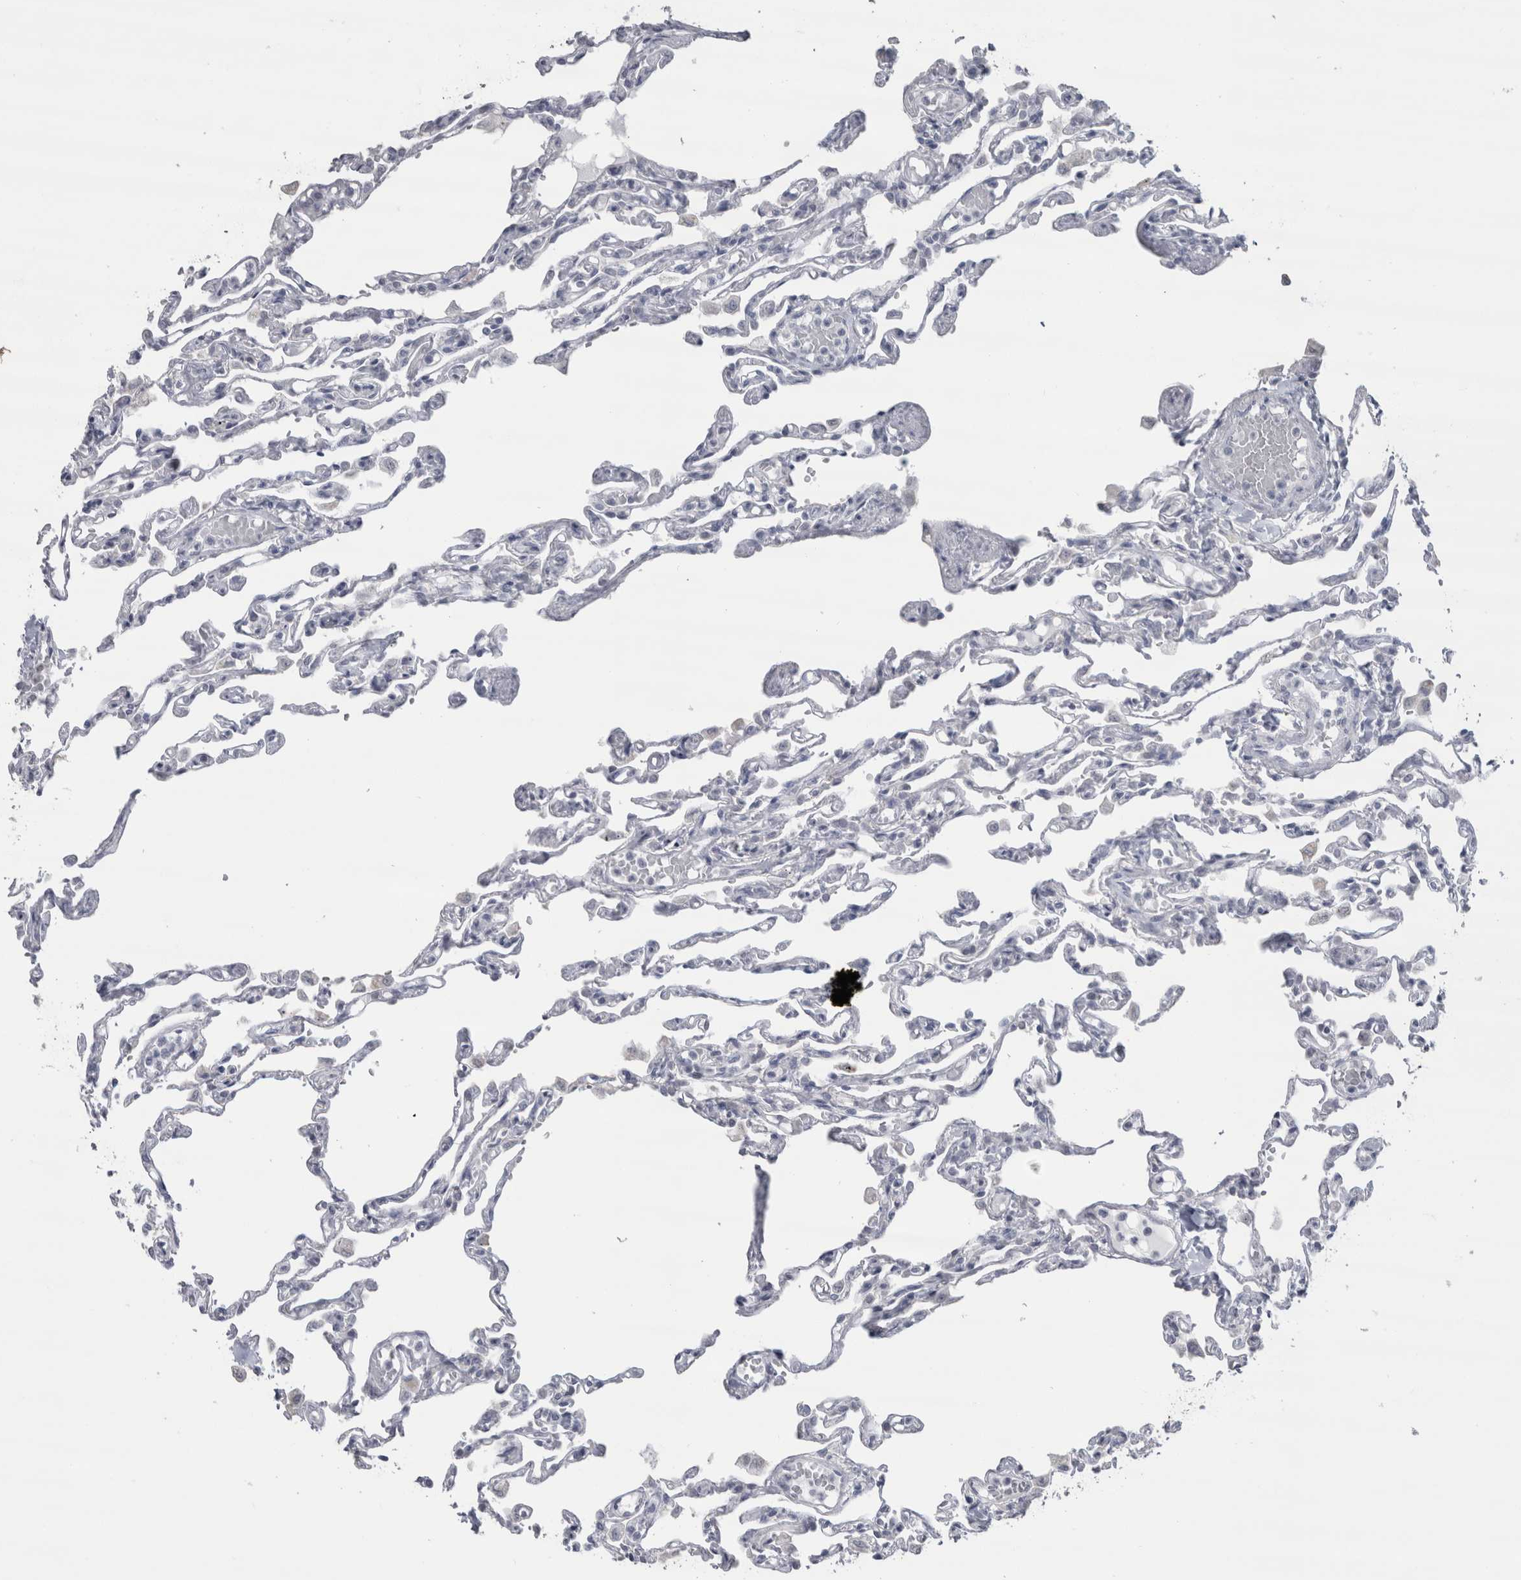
{"staining": {"intensity": "negative", "quantity": "none", "location": "none"}, "tissue": "lung", "cell_type": "Alveolar cells", "image_type": "normal", "snomed": [{"axis": "morphology", "description": "Normal tissue, NOS"}, {"axis": "topography", "description": "Lung"}], "caption": "Immunohistochemistry (IHC) of benign lung exhibits no expression in alveolar cells.", "gene": "CDH17", "patient": {"sex": "male", "age": 21}}